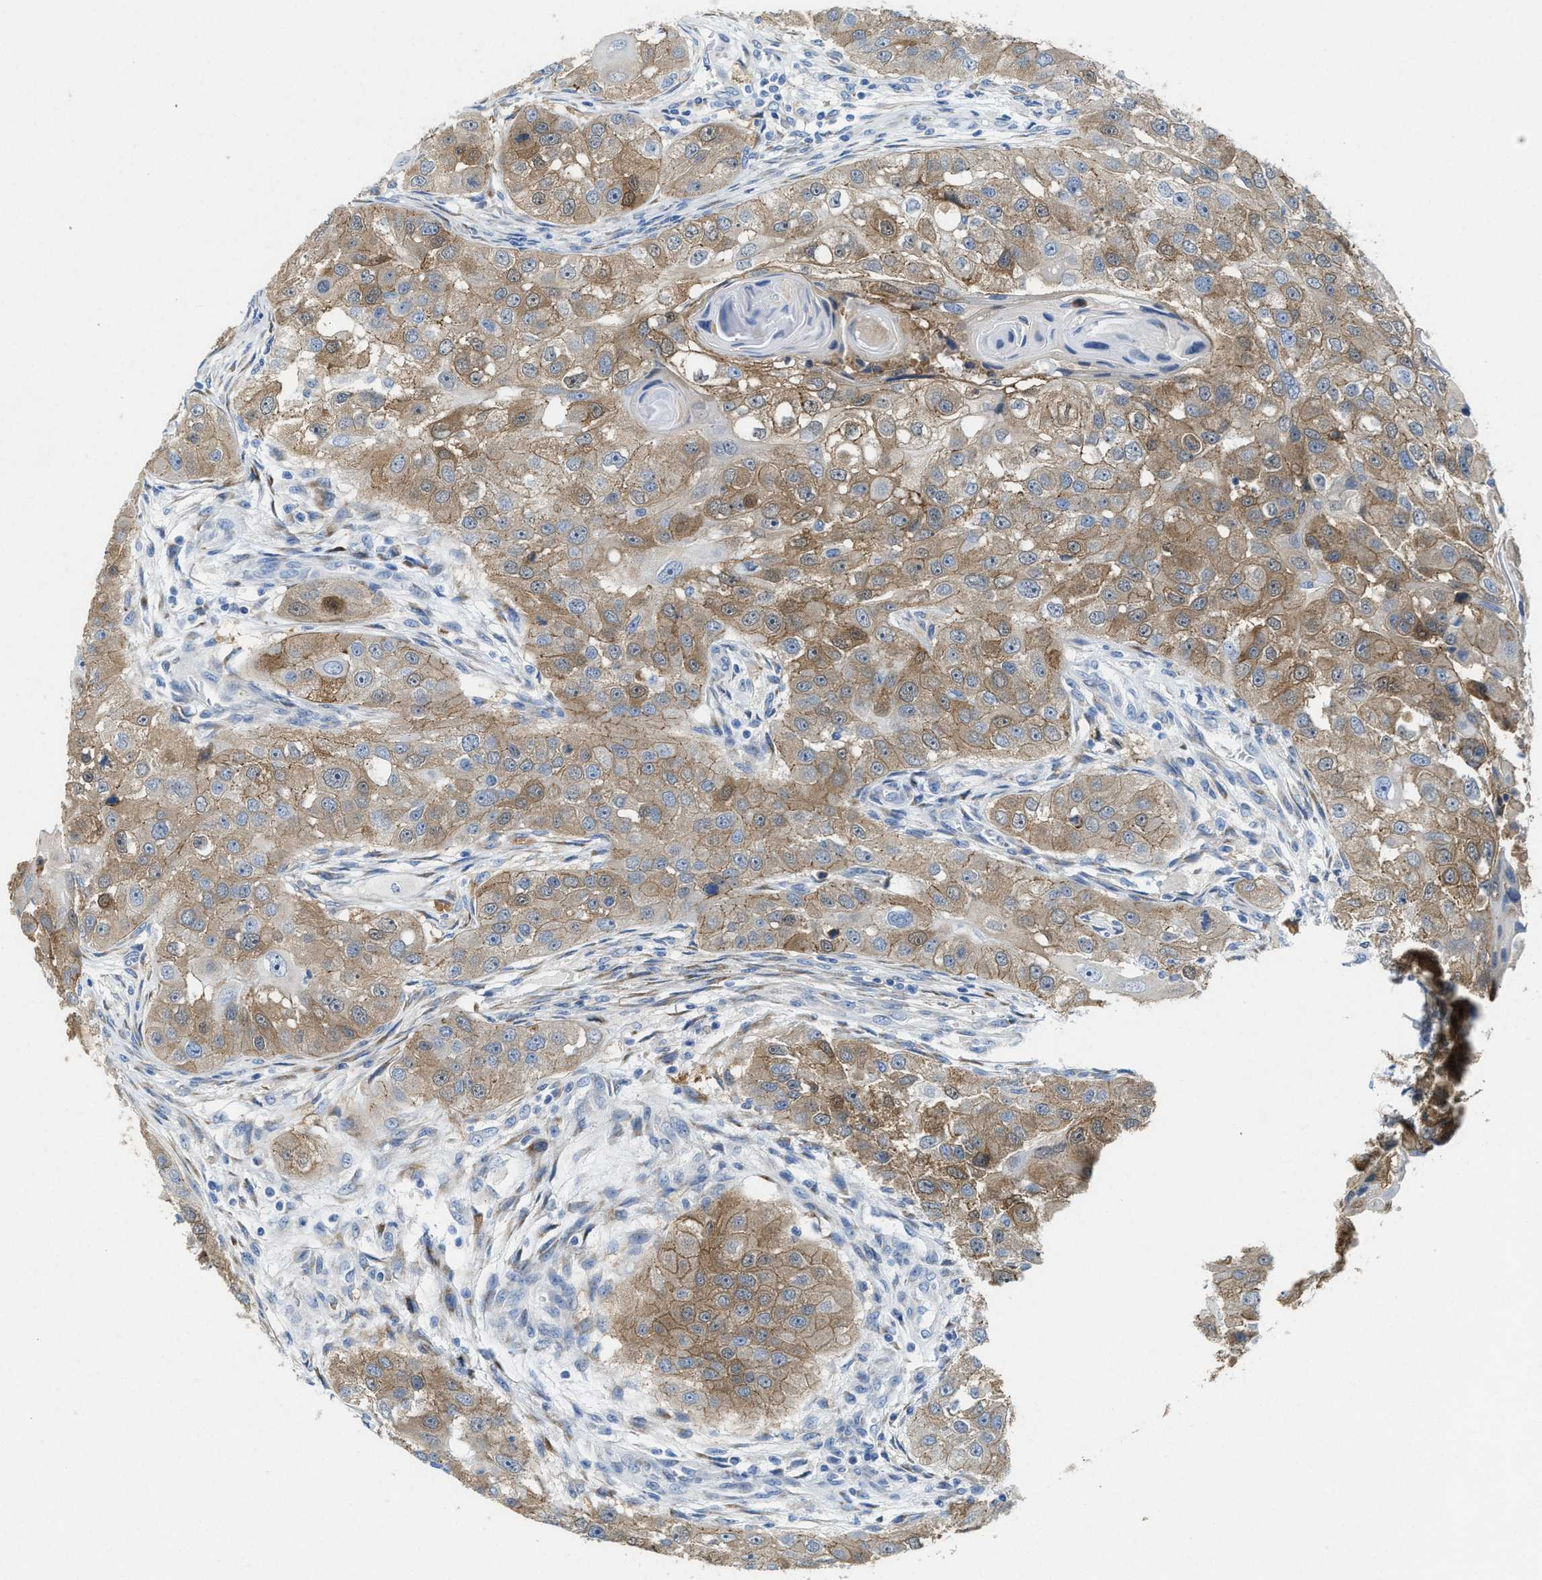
{"staining": {"intensity": "weak", "quantity": ">75%", "location": "cytoplasmic/membranous"}, "tissue": "head and neck cancer", "cell_type": "Tumor cells", "image_type": "cancer", "snomed": [{"axis": "morphology", "description": "Normal tissue, NOS"}, {"axis": "morphology", "description": "Squamous cell carcinoma, NOS"}, {"axis": "topography", "description": "Skeletal muscle"}, {"axis": "topography", "description": "Head-Neck"}], "caption": "DAB immunohistochemical staining of squamous cell carcinoma (head and neck) demonstrates weak cytoplasmic/membranous protein staining in approximately >75% of tumor cells.", "gene": "ASS1", "patient": {"sex": "male", "age": 51}}